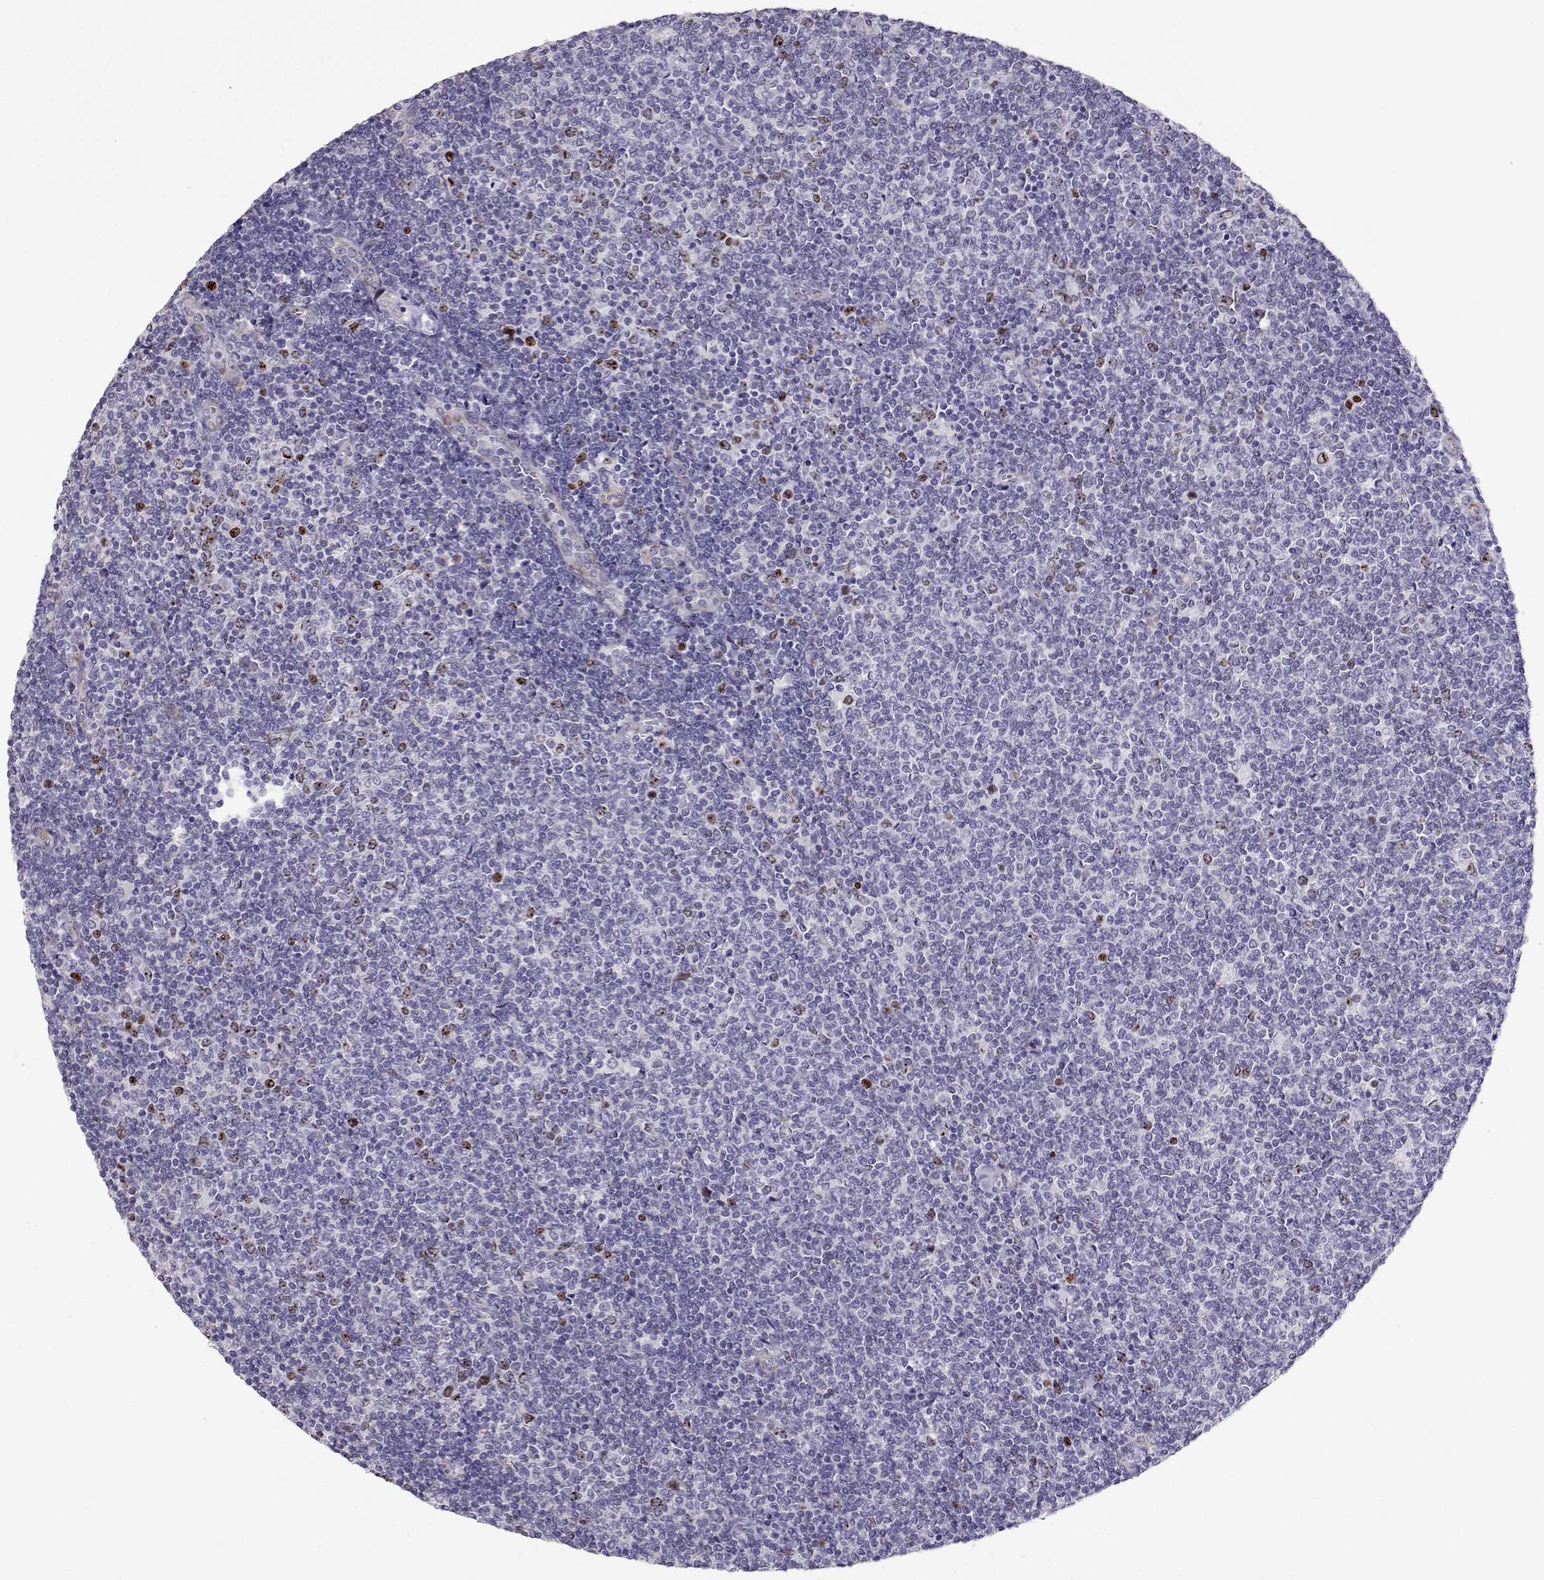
{"staining": {"intensity": "negative", "quantity": "none", "location": "none"}, "tissue": "lymphoma", "cell_type": "Tumor cells", "image_type": "cancer", "snomed": [{"axis": "morphology", "description": "Malignant lymphoma, non-Hodgkin's type, Low grade"}, {"axis": "topography", "description": "Lymph node"}], "caption": "There is no significant staining in tumor cells of lymphoma.", "gene": "NPW", "patient": {"sex": "male", "age": 52}}